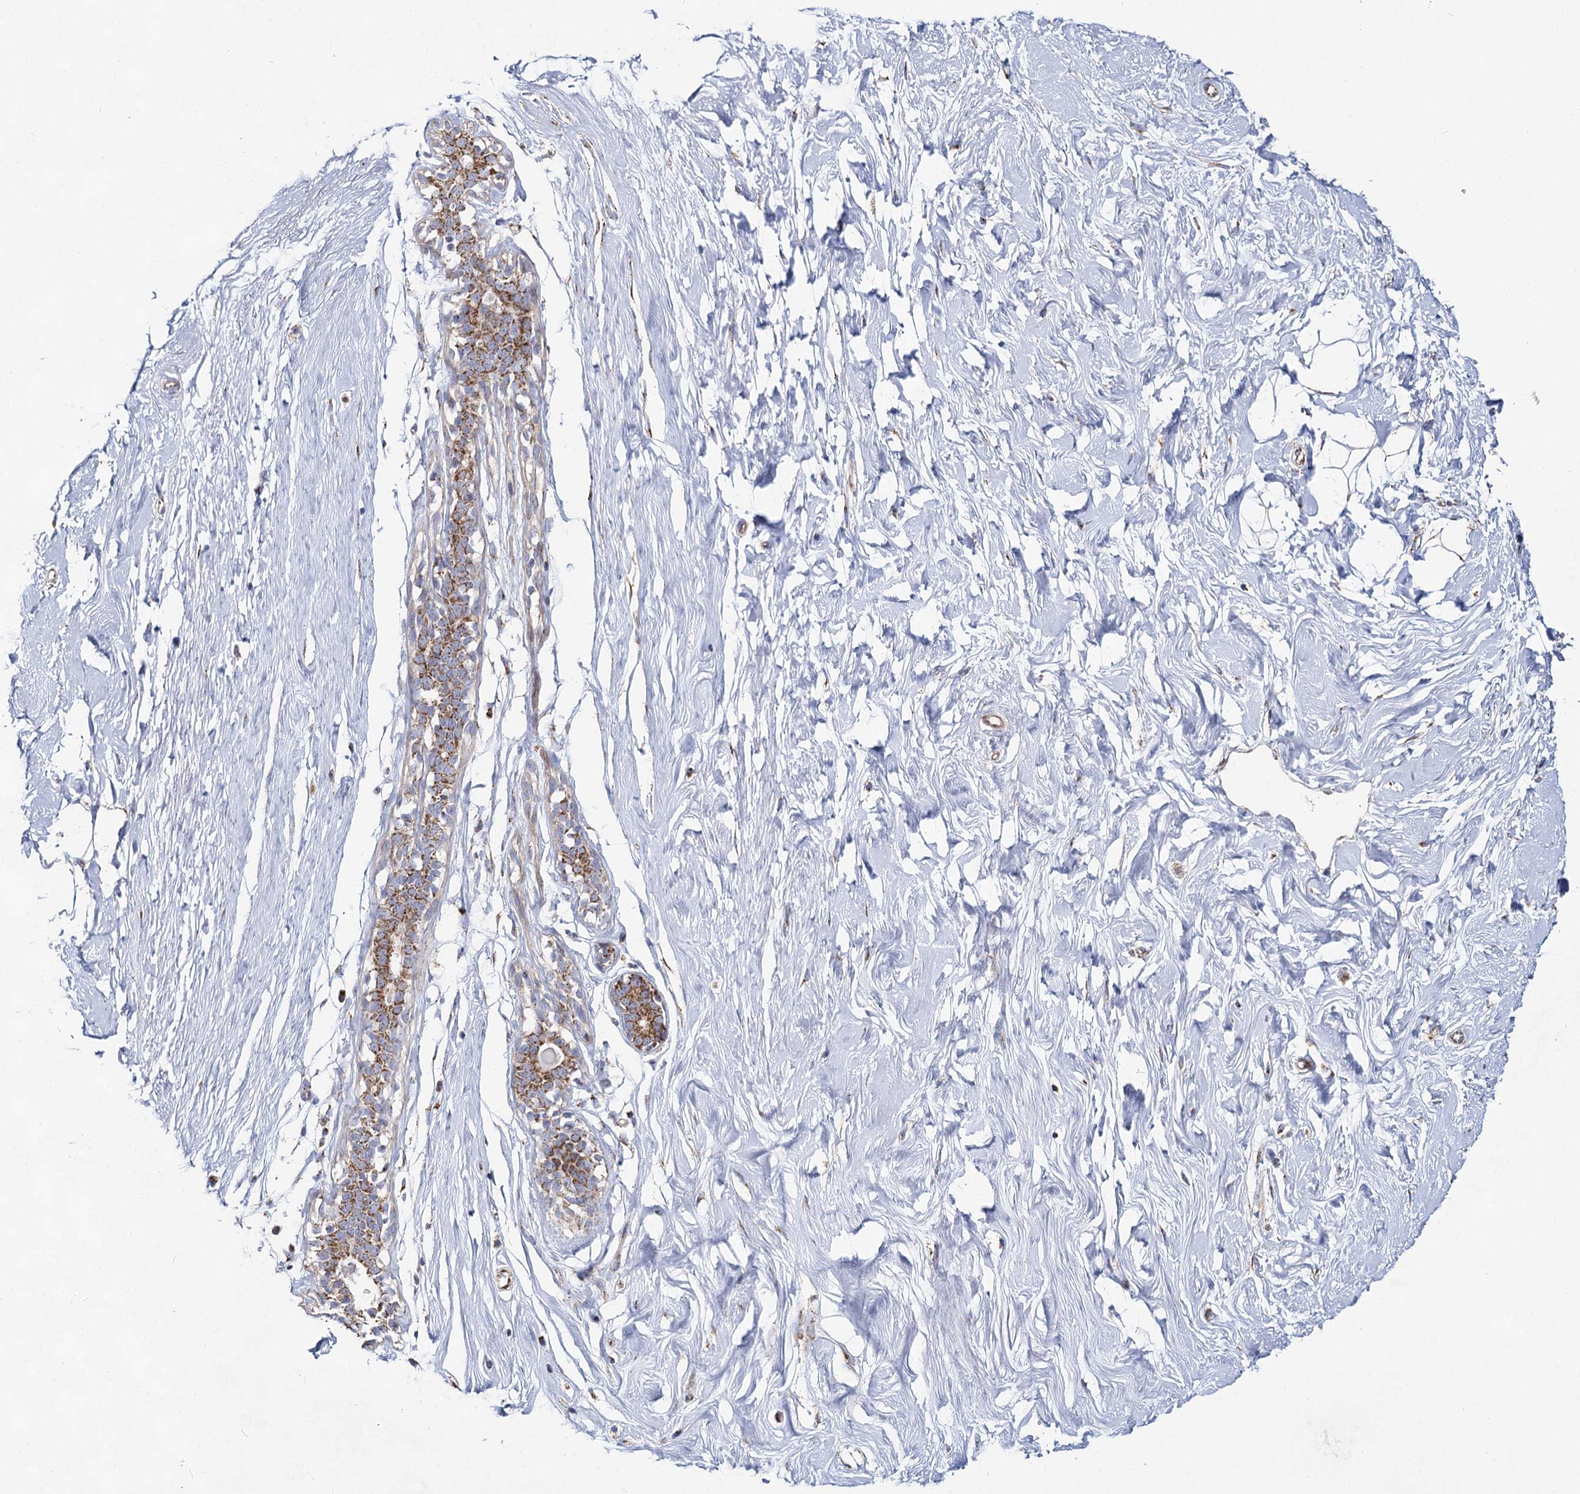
{"staining": {"intensity": "weak", "quantity": "25%-75%", "location": "cytoplasmic/membranous"}, "tissue": "breast", "cell_type": "Adipocytes", "image_type": "normal", "snomed": [{"axis": "morphology", "description": "Normal tissue, NOS"}, {"axis": "morphology", "description": "Adenoma, NOS"}, {"axis": "topography", "description": "Breast"}], "caption": "Immunohistochemical staining of unremarkable breast demonstrates 25%-75% levels of weak cytoplasmic/membranous protein positivity in about 25%-75% of adipocytes. Ihc stains the protein in brown and the nuclei are stained blue.", "gene": "CCDC73", "patient": {"sex": "female", "age": 23}}